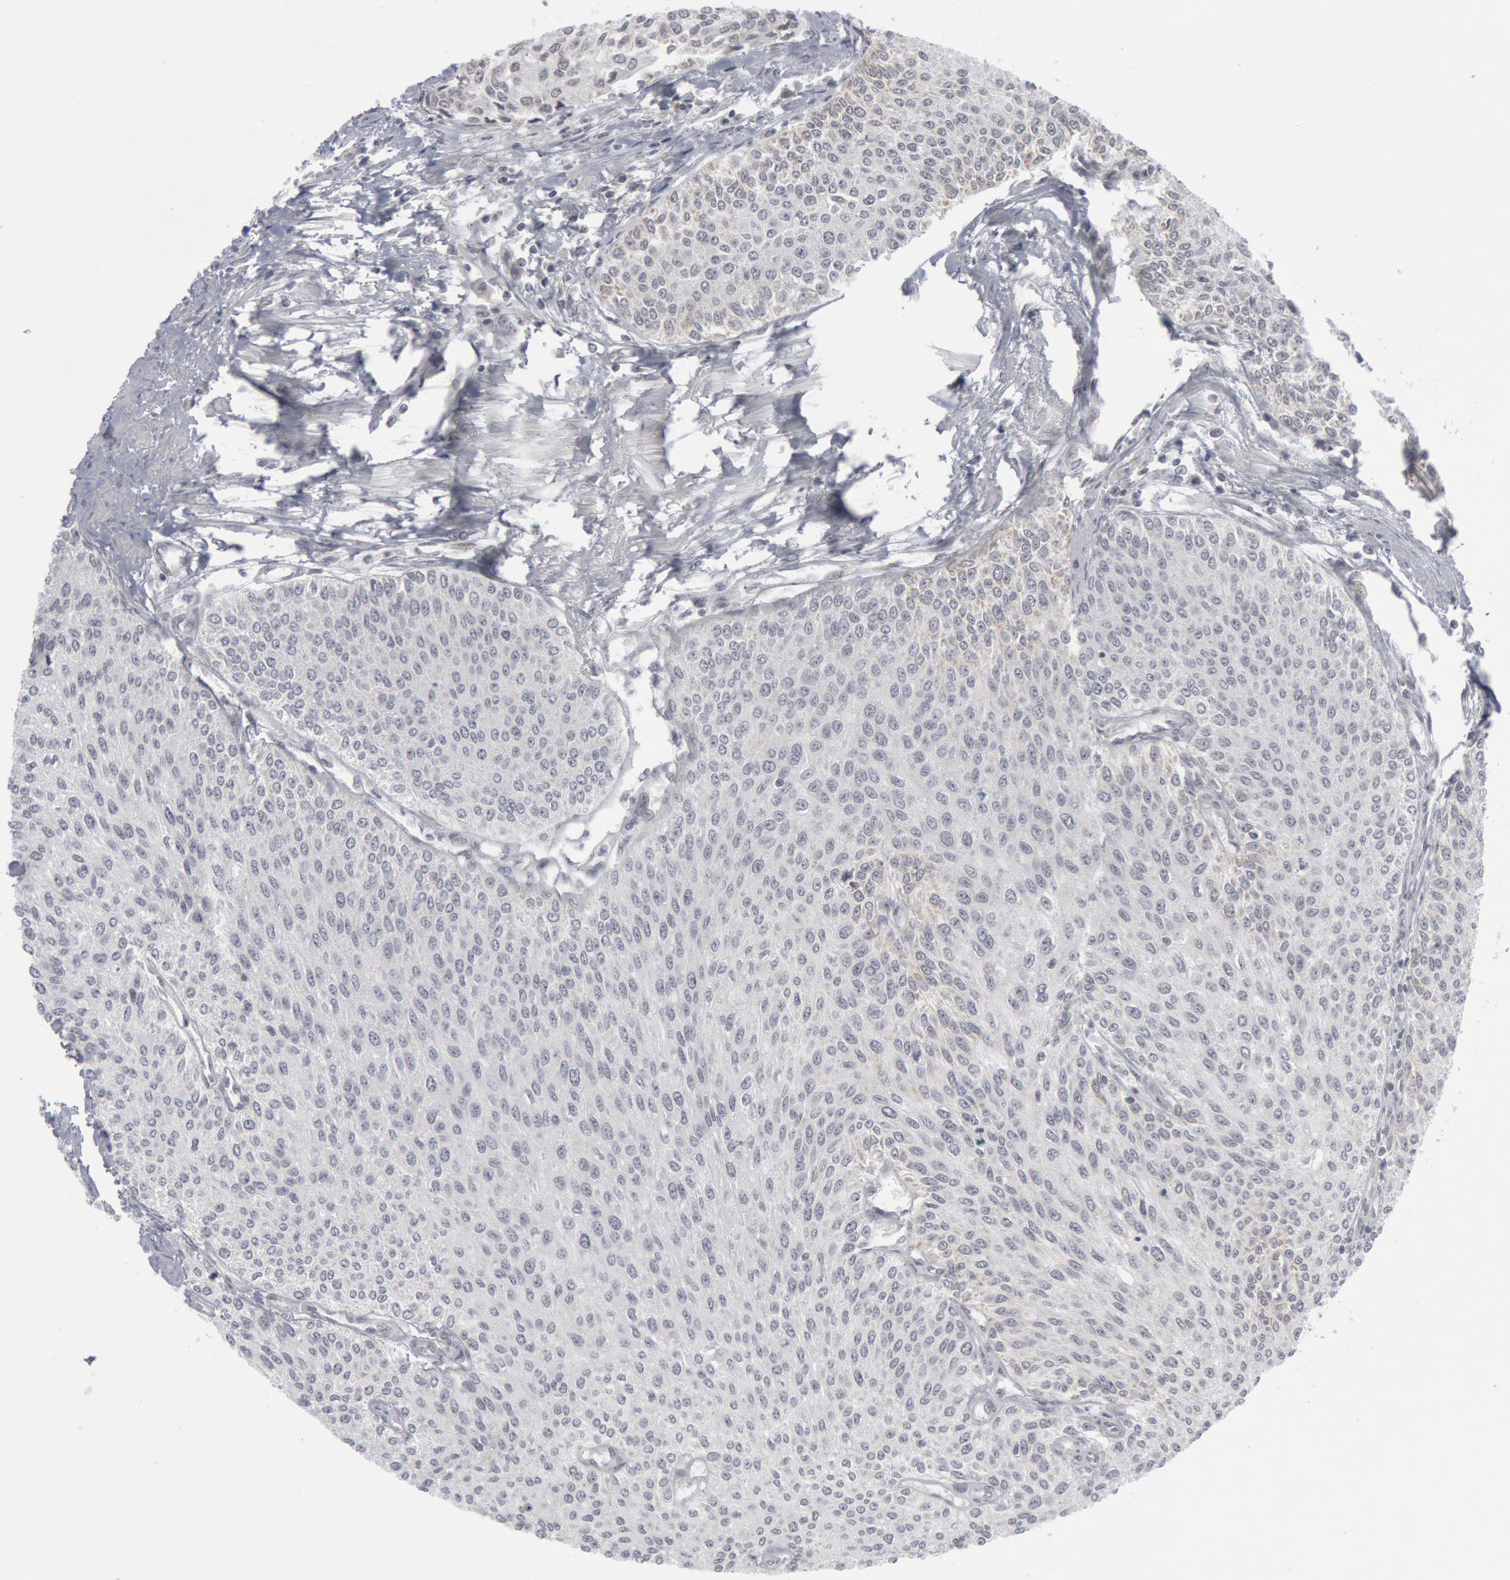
{"staining": {"intensity": "negative", "quantity": "none", "location": "none"}, "tissue": "urothelial cancer", "cell_type": "Tumor cells", "image_type": "cancer", "snomed": [{"axis": "morphology", "description": "Urothelial carcinoma, Low grade"}, {"axis": "topography", "description": "Urinary bladder"}], "caption": "Low-grade urothelial carcinoma was stained to show a protein in brown. There is no significant expression in tumor cells.", "gene": "CASP9", "patient": {"sex": "female", "age": 73}}